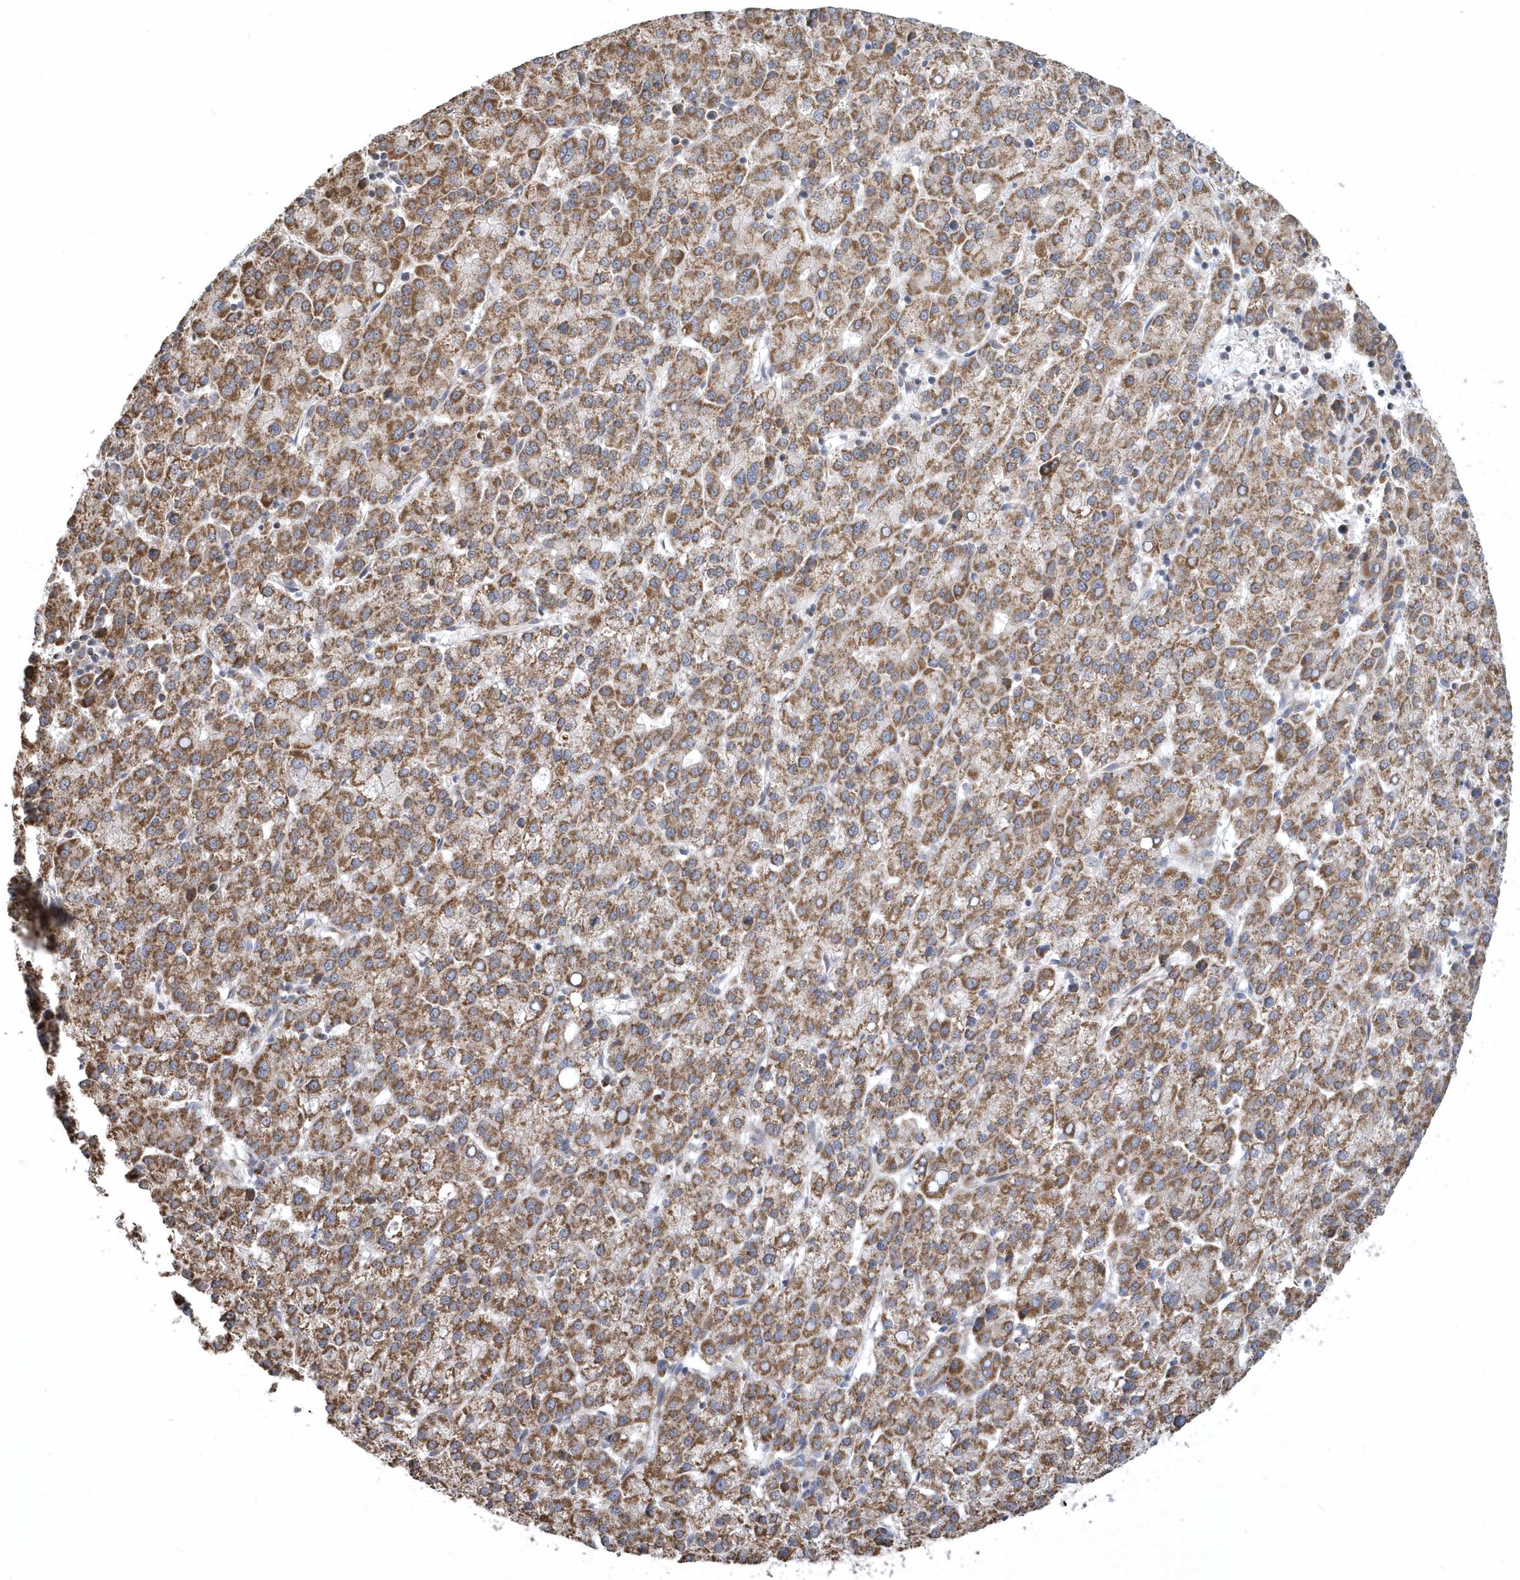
{"staining": {"intensity": "strong", "quantity": ">75%", "location": "cytoplasmic/membranous"}, "tissue": "liver cancer", "cell_type": "Tumor cells", "image_type": "cancer", "snomed": [{"axis": "morphology", "description": "Carcinoma, Hepatocellular, NOS"}, {"axis": "topography", "description": "Liver"}], "caption": "An immunohistochemistry (IHC) photomicrograph of neoplastic tissue is shown. Protein staining in brown shows strong cytoplasmic/membranous positivity in hepatocellular carcinoma (liver) within tumor cells.", "gene": "SLX9", "patient": {"sex": "female", "age": 58}}